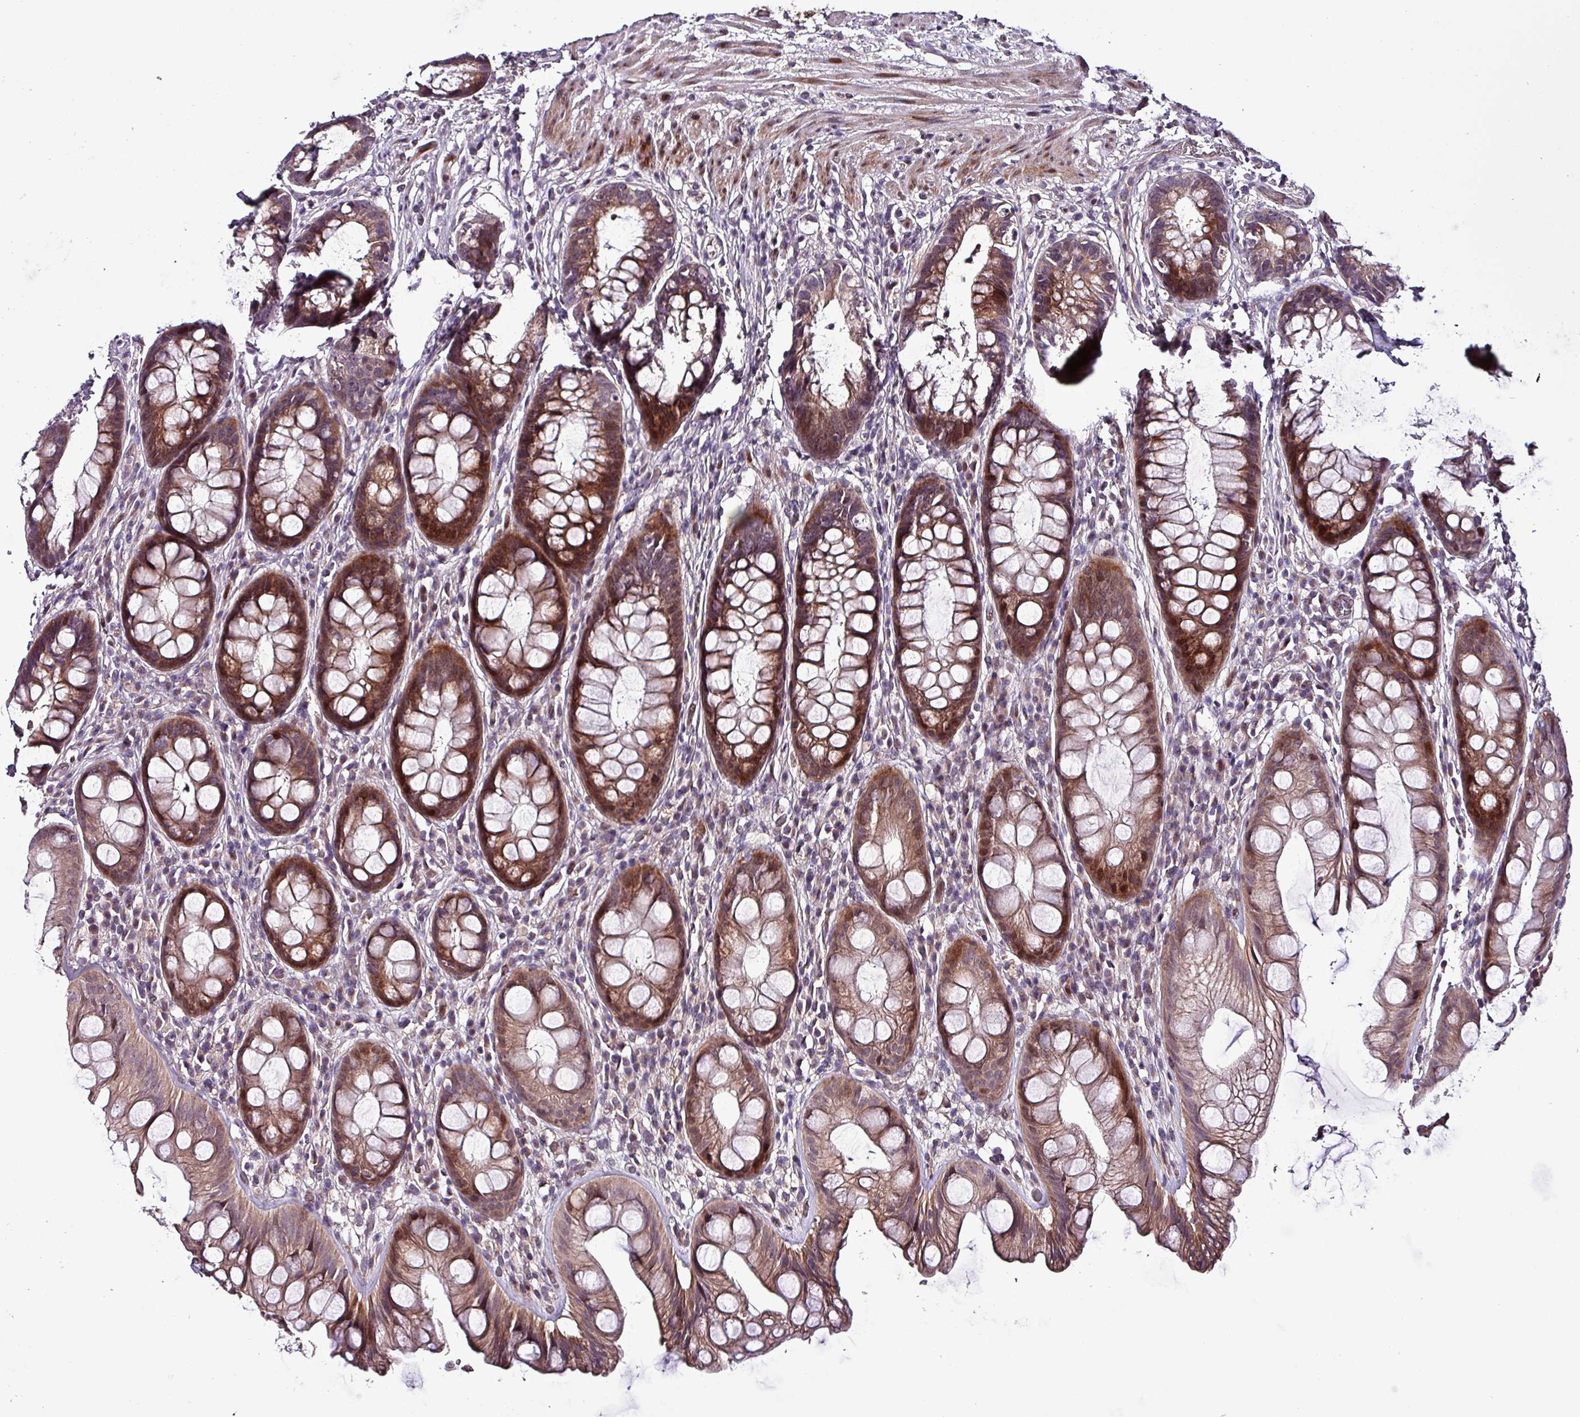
{"staining": {"intensity": "strong", "quantity": ">75%", "location": "cytoplasmic/membranous,nuclear"}, "tissue": "rectum", "cell_type": "Glandular cells", "image_type": "normal", "snomed": [{"axis": "morphology", "description": "Normal tissue, NOS"}, {"axis": "topography", "description": "Rectum"}], "caption": "A photomicrograph showing strong cytoplasmic/membranous,nuclear positivity in about >75% of glandular cells in benign rectum, as visualized by brown immunohistochemical staining.", "gene": "GRAPL", "patient": {"sex": "male", "age": 74}}